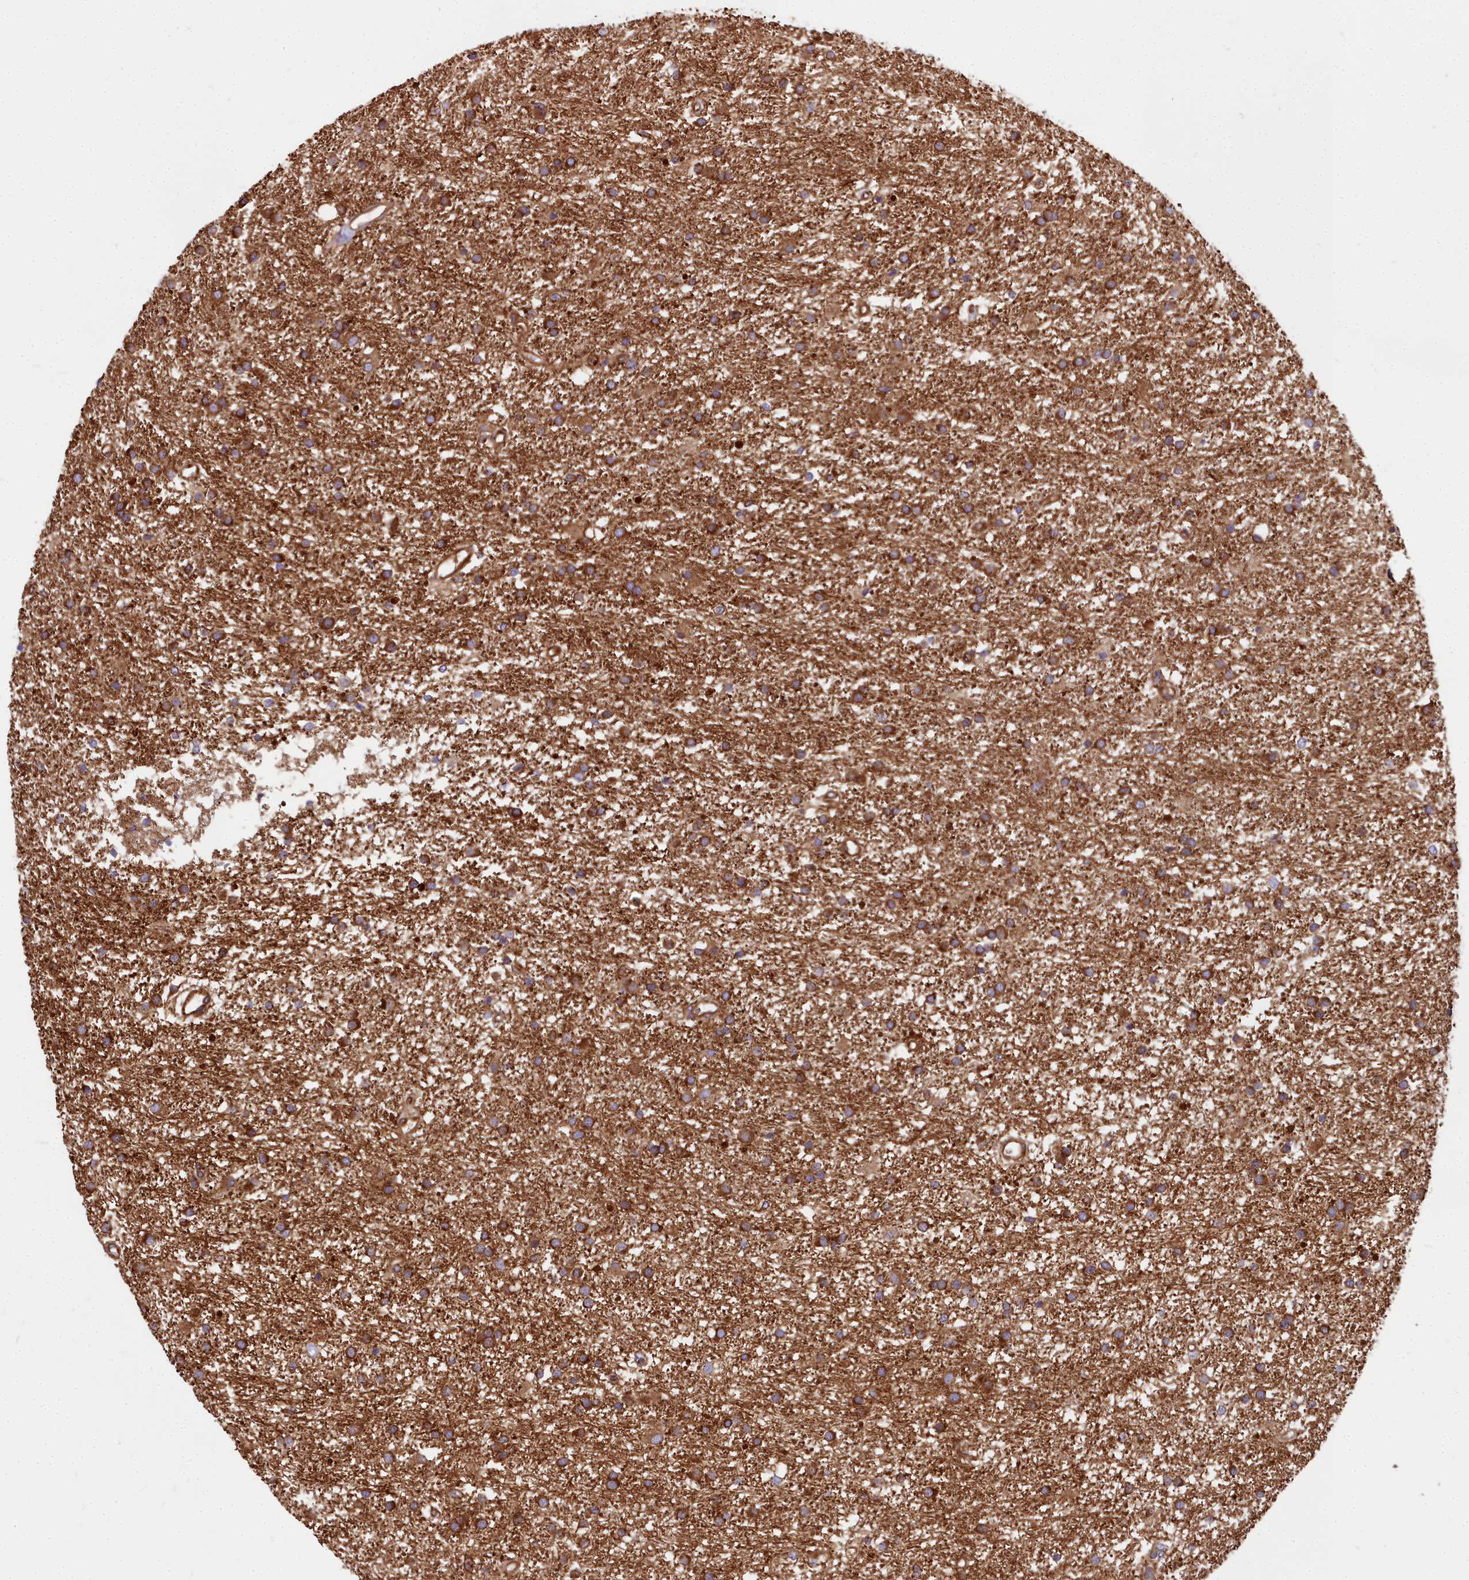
{"staining": {"intensity": "strong", "quantity": "25%-75%", "location": "cytoplasmic/membranous"}, "tissue": "glioma", "cell_type": "Tumor cells", "image_type": "cancer", "snomed": [{"axis": "morphology", "description": "Glioma, malignant, High grade"}, {"axis": "topography", "description": "Brain"}], "caption": "DAB (3,3'-diaminobenzidine) immunohistochemical staining of human malignant glioma (high-grade) exhibits strong cytoplasmic/membranous protein positivity in approximately 25%-75% of tumor cells.", "gene": "DCTN3", "patient": {"sex": "male", "age": 77}}